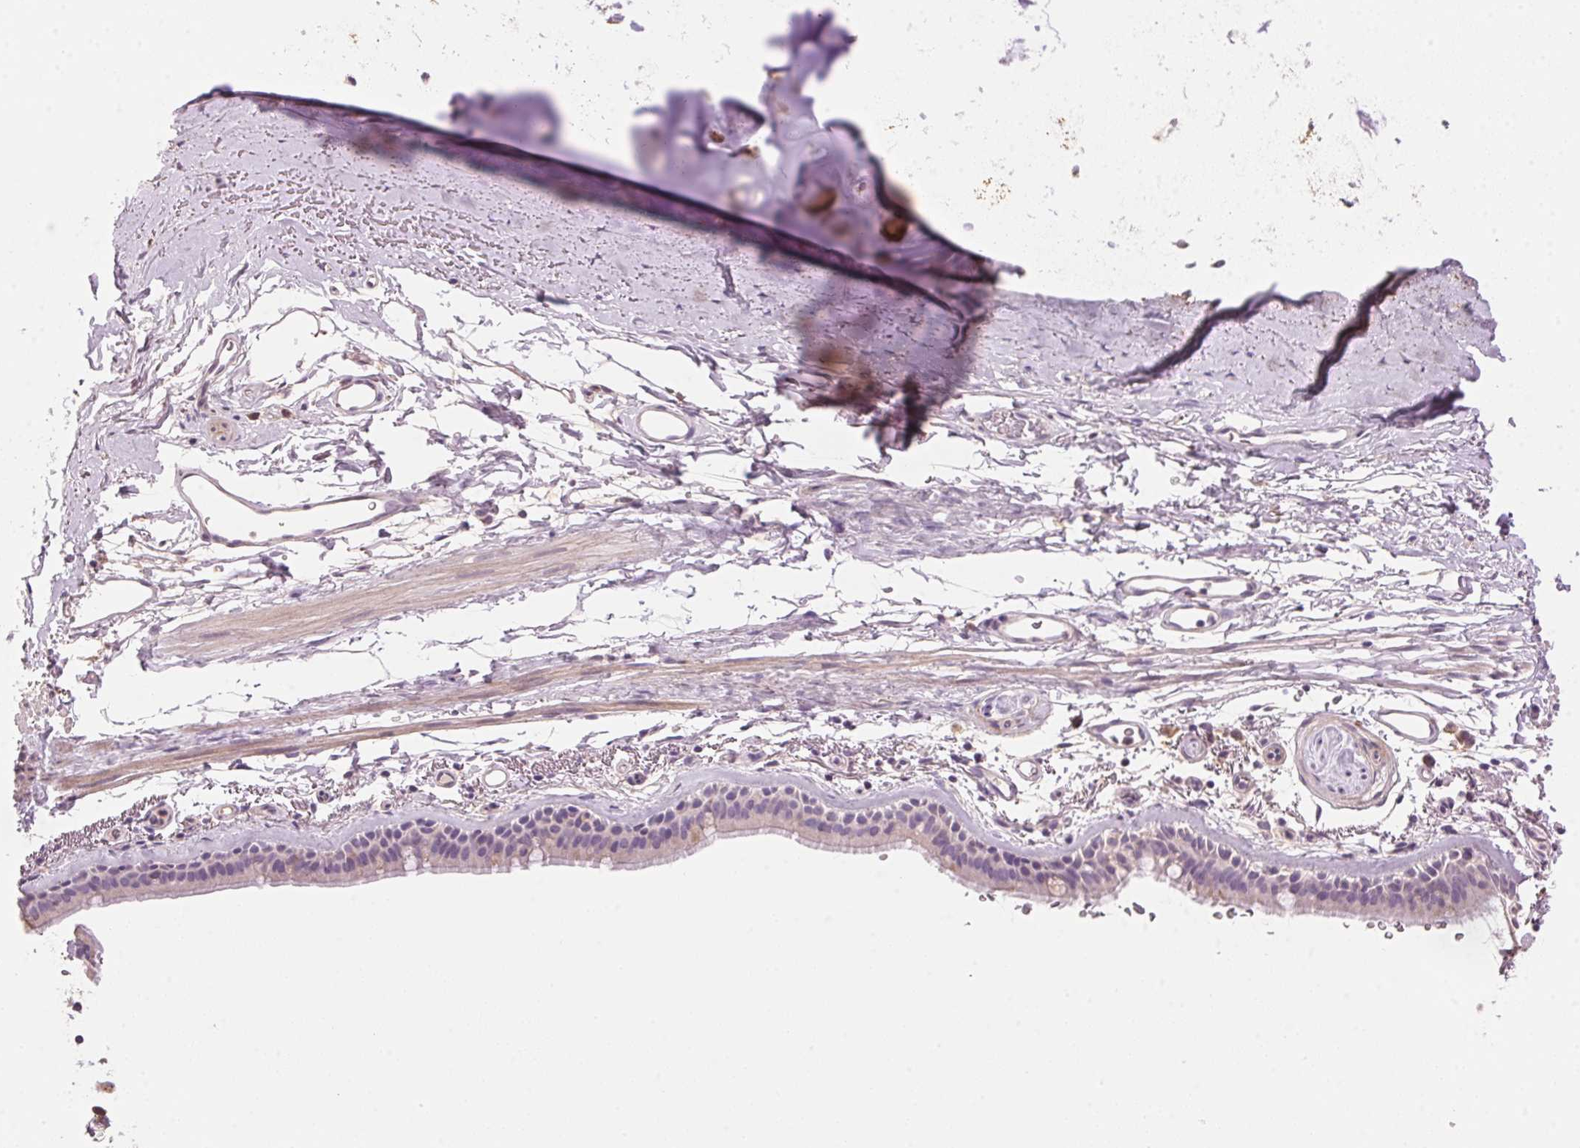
{"staining": {"intensity": "negative", "quantity": "none", "location": "none"}, "tissue": "bronchus", "cell_type": "Respiratory epithelial cells", "image_type": "normal", "snomed": [{"axis": "morphology", "description": "Normal tissue, NOS"}, {"axis": "topography", "description": "Lymph node"}, {"axis": "topography", "description": "Bronchus"}], "caption": "Photomicrograph shows no significant protein staining in respiratory epithelial cells of benign bronchus.", "gene": "LYZL6", "patient": {"sex": "female", "age": 70}}